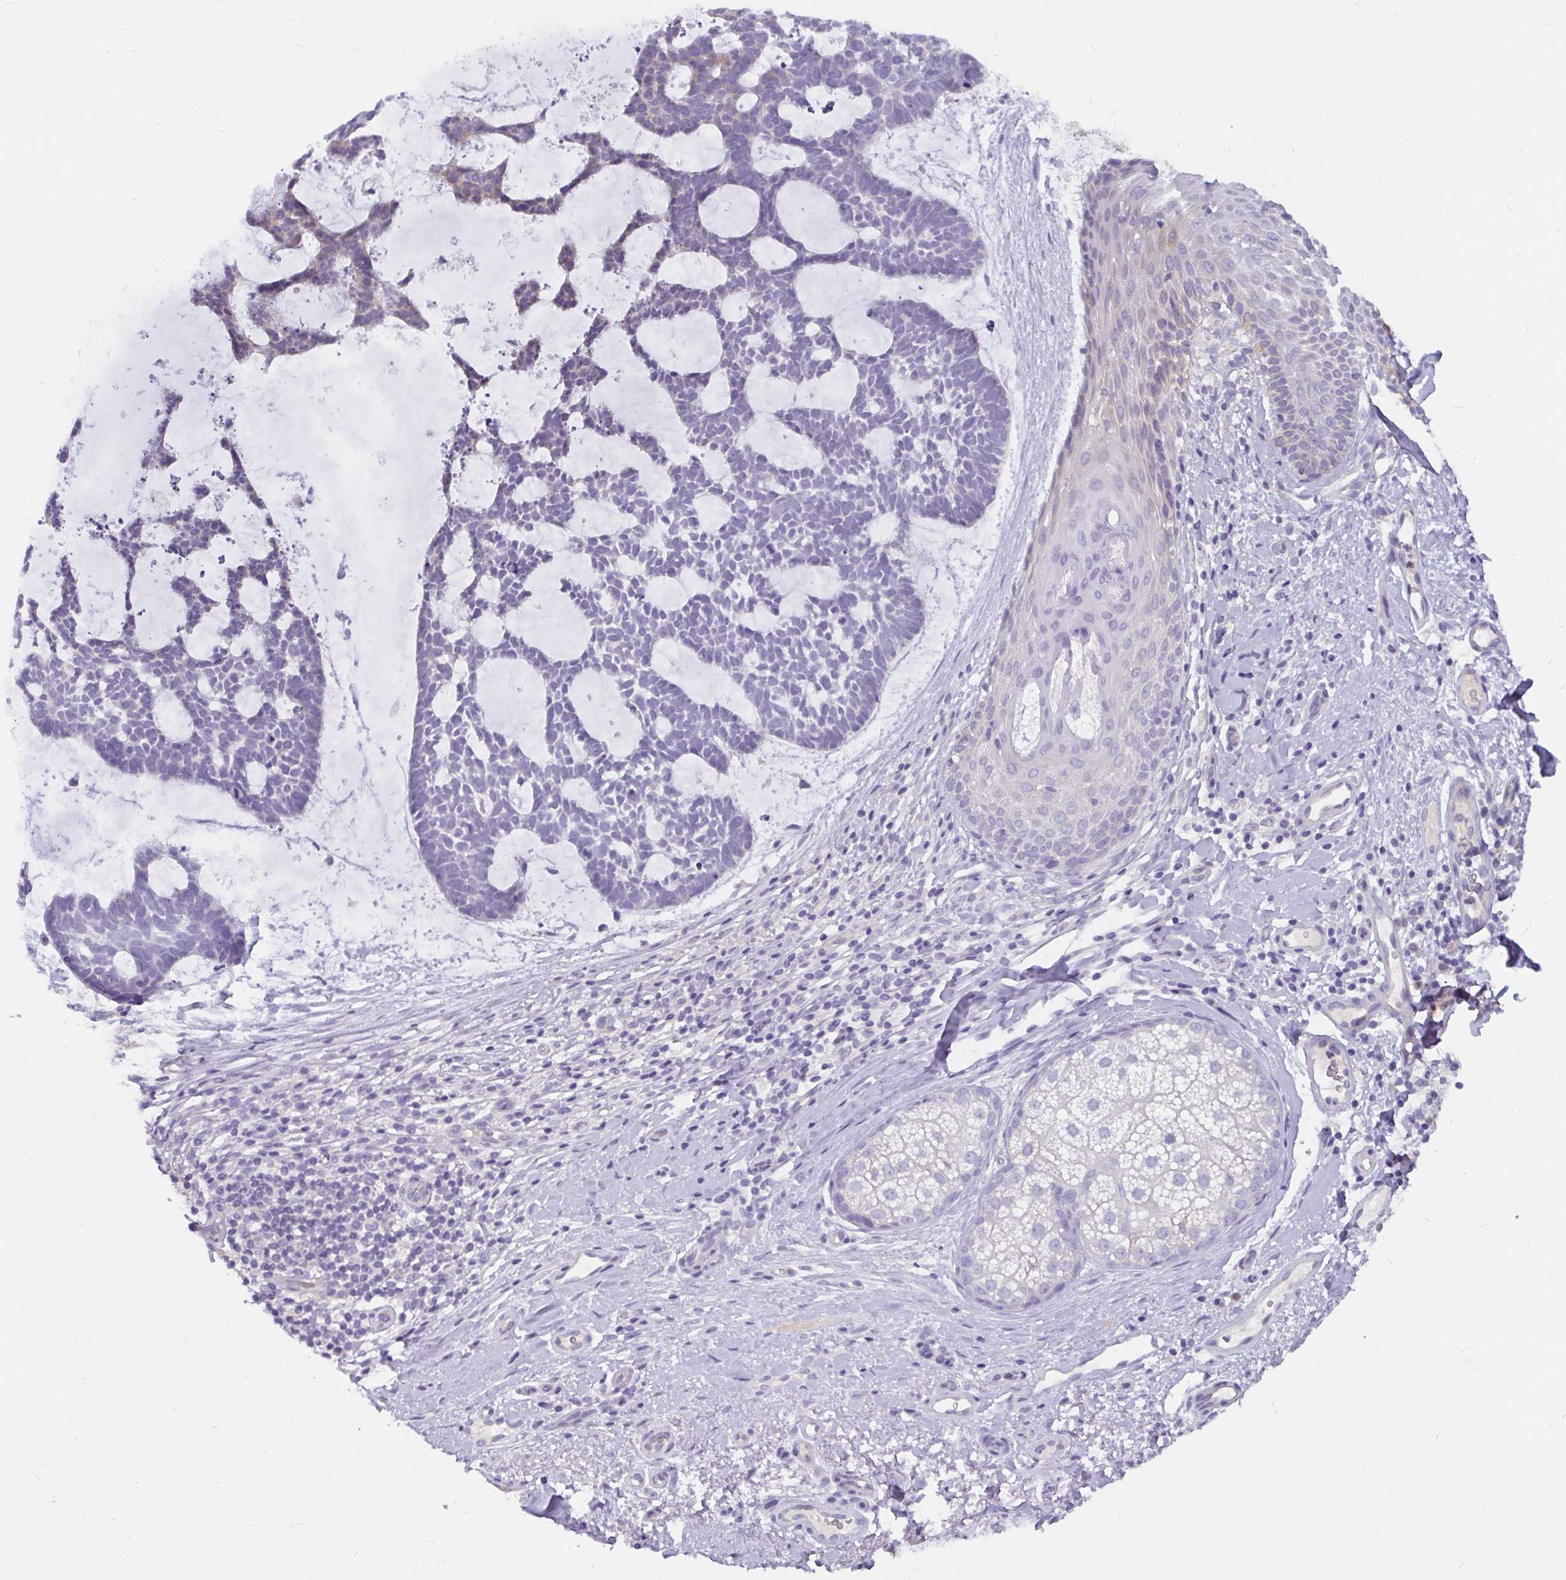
{"staining": {"intensity": "negative", "quantity": "none", "location": "none"}, "tissue": "skin cancer", "cell_type": "Tumor cells", "image_type": "cancer", "snomed": [{"axis": "morphology", "description": "Basal cell carcinoma"}, {"axis": "topography", "description": "Skin"}], "caption": "Human skin cancer stained for a protein using immunohistochemistry (IHC) displays no positivity in tumor cells.", "gene": "ADAMTS6", "patient": {"sex": "male", "age": 64}}